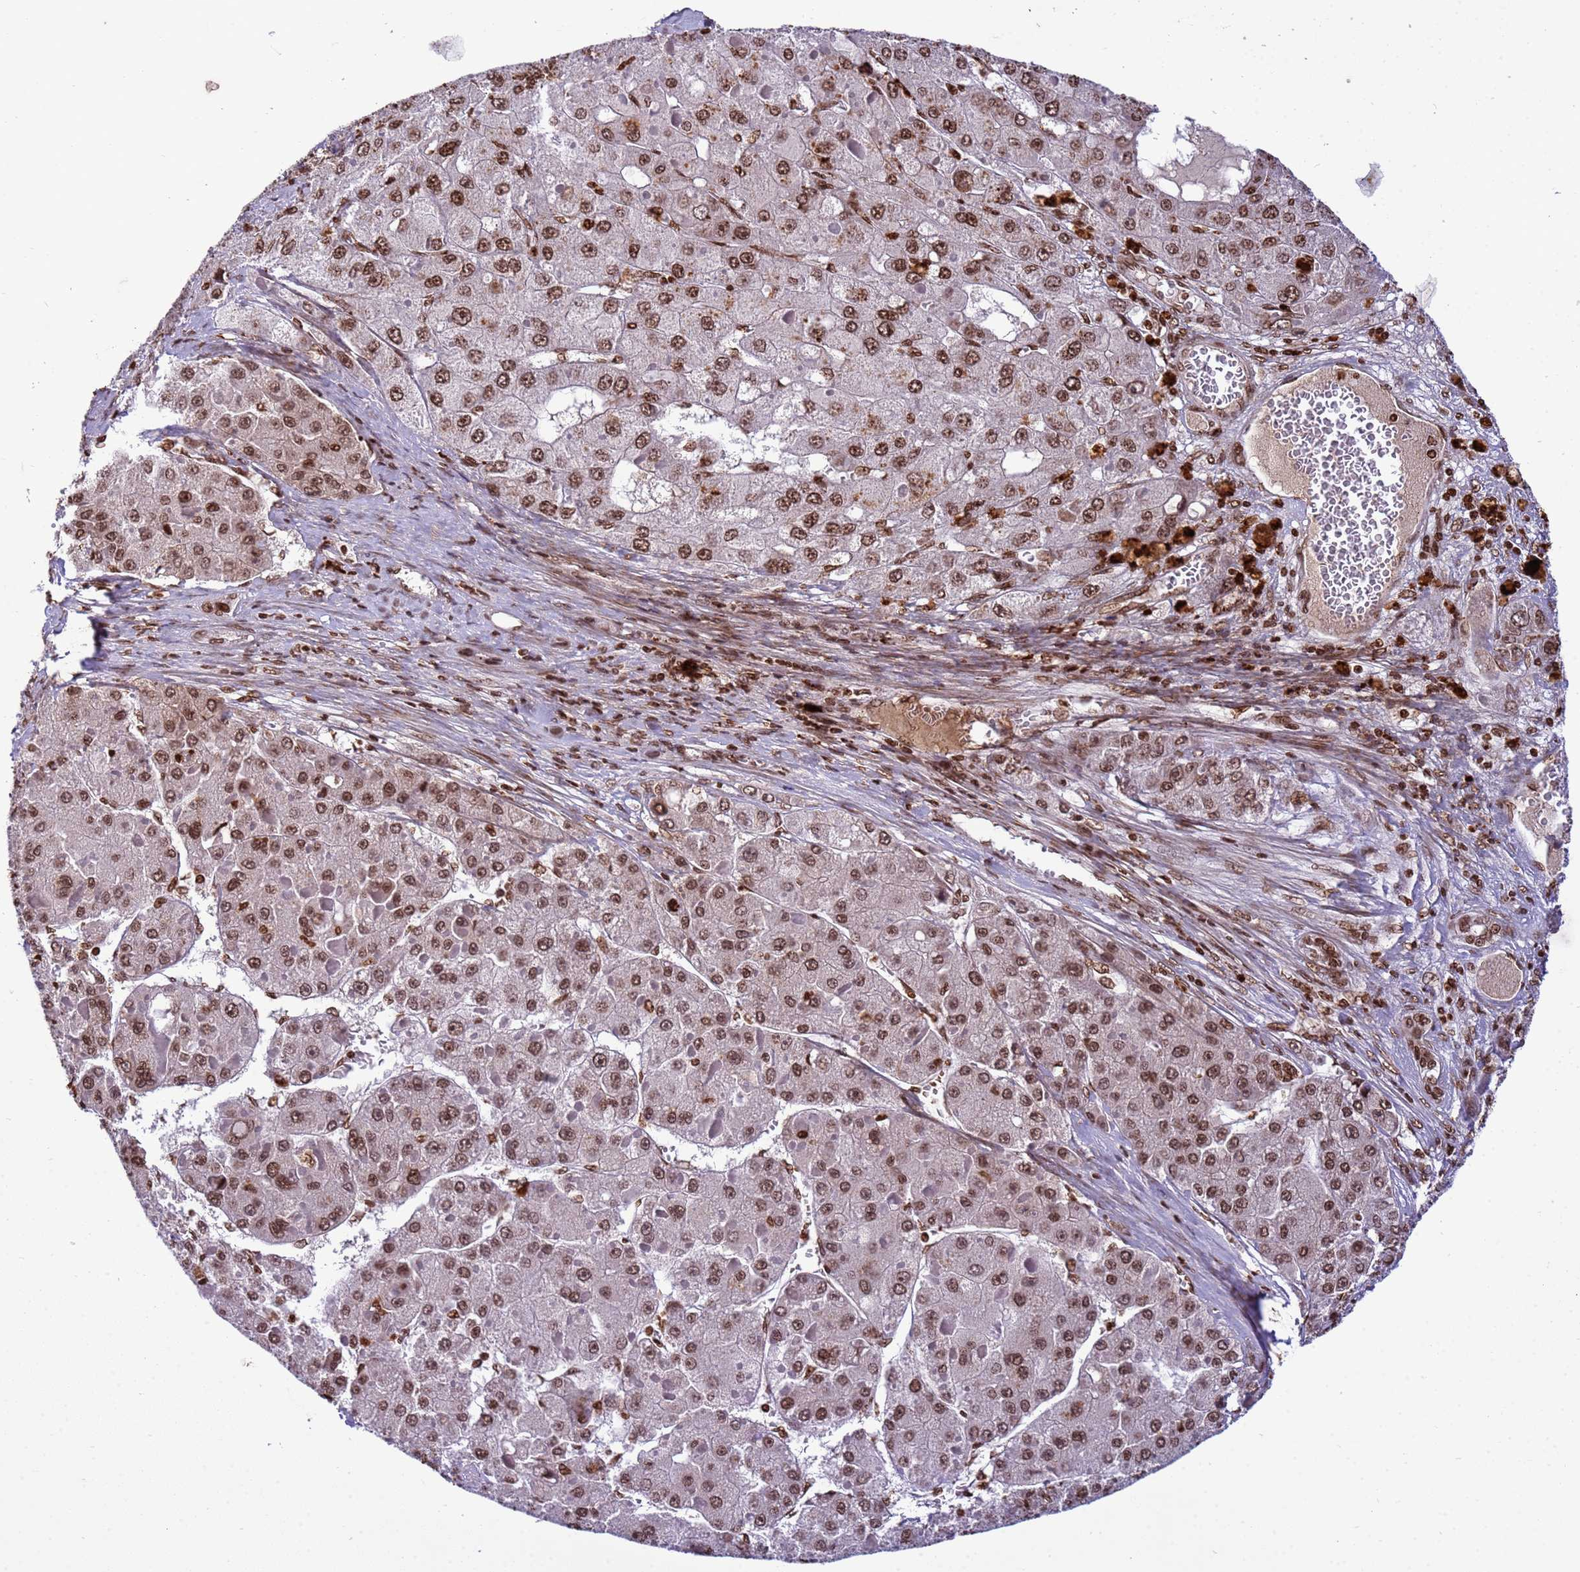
{"staining": {"intensity": "strong", "quantity": ">75%", "location": "nuclear"}, "tissue": "liver cancer", "cell_type": "Tumor cells", "image_type": "cancer", "snomed": [{"axis": "morphology", "description": "Carcinoma, Hepatocellular, NOS"}, {"axis": "topography", "description": "Liver"}], "caption": "Human liver cancer stained with a protein marker displays strong staining in tumor cells.", "gene": "H3-3B", "patient": {"sex": "female", "age": 73}}